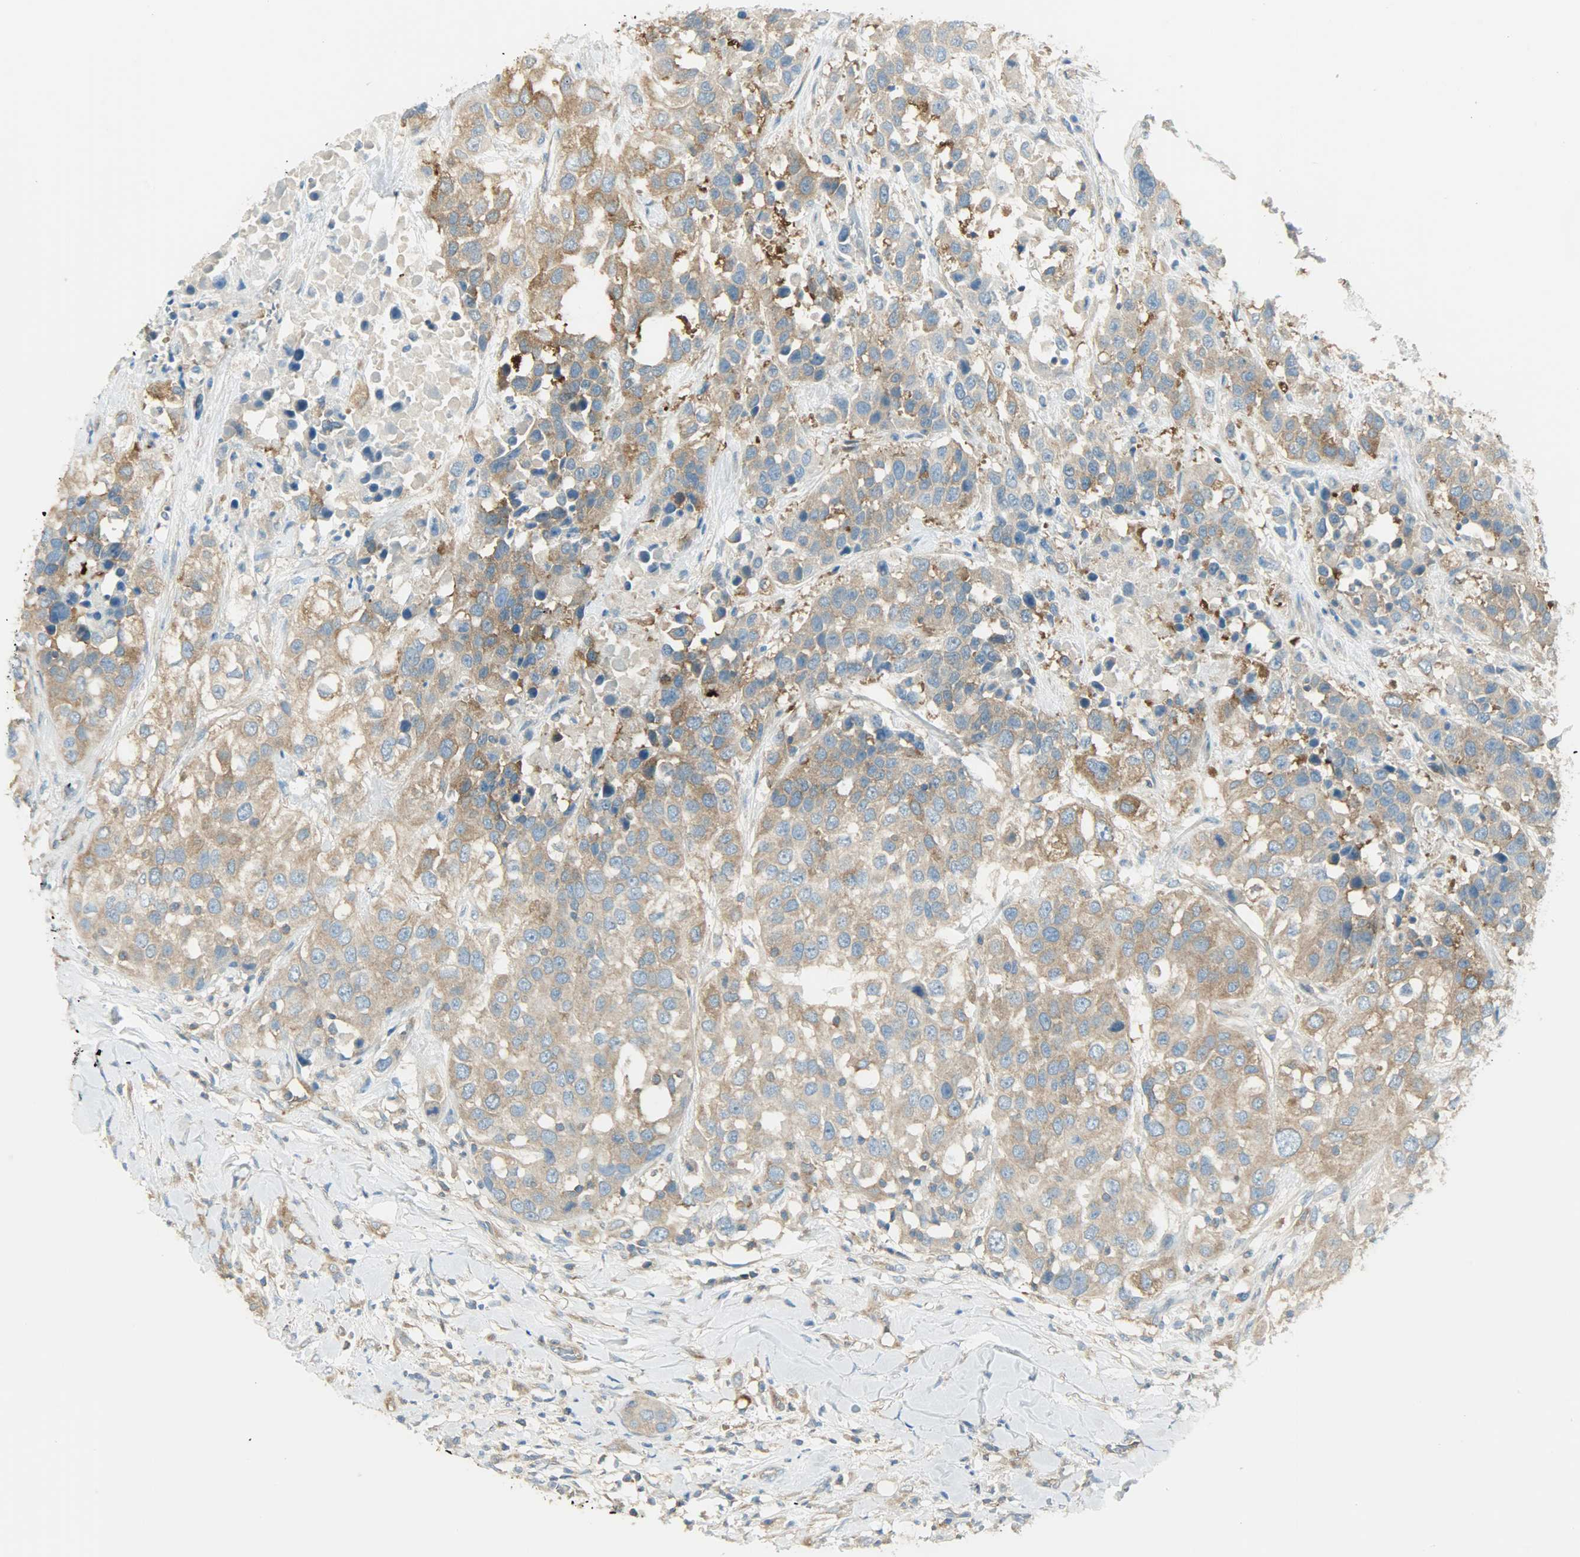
{"staining": {"intensity": "moderate", "quantity": ">75%", "location": "cytoplasmic/membranous"}, "tissue": "urothelial cancer", "cell_type": "Tumor cells", "image_type": "cancer", "snomed": [{"axis": "morphology", "description": "Urothelial carcinoma, High grade"}, {"axis": "topography", "description": "Urinary bladder"}], "caption": "Immunohistochemistry (IHC) of human urothelial carcinoma (high-grade) demonstrates medium levels of moderate cytoplasmic/membranous positivity in about >75% of tumor cells.", "gene": "TSC22D2", "patient": {"sex": "female", "age": 80}}